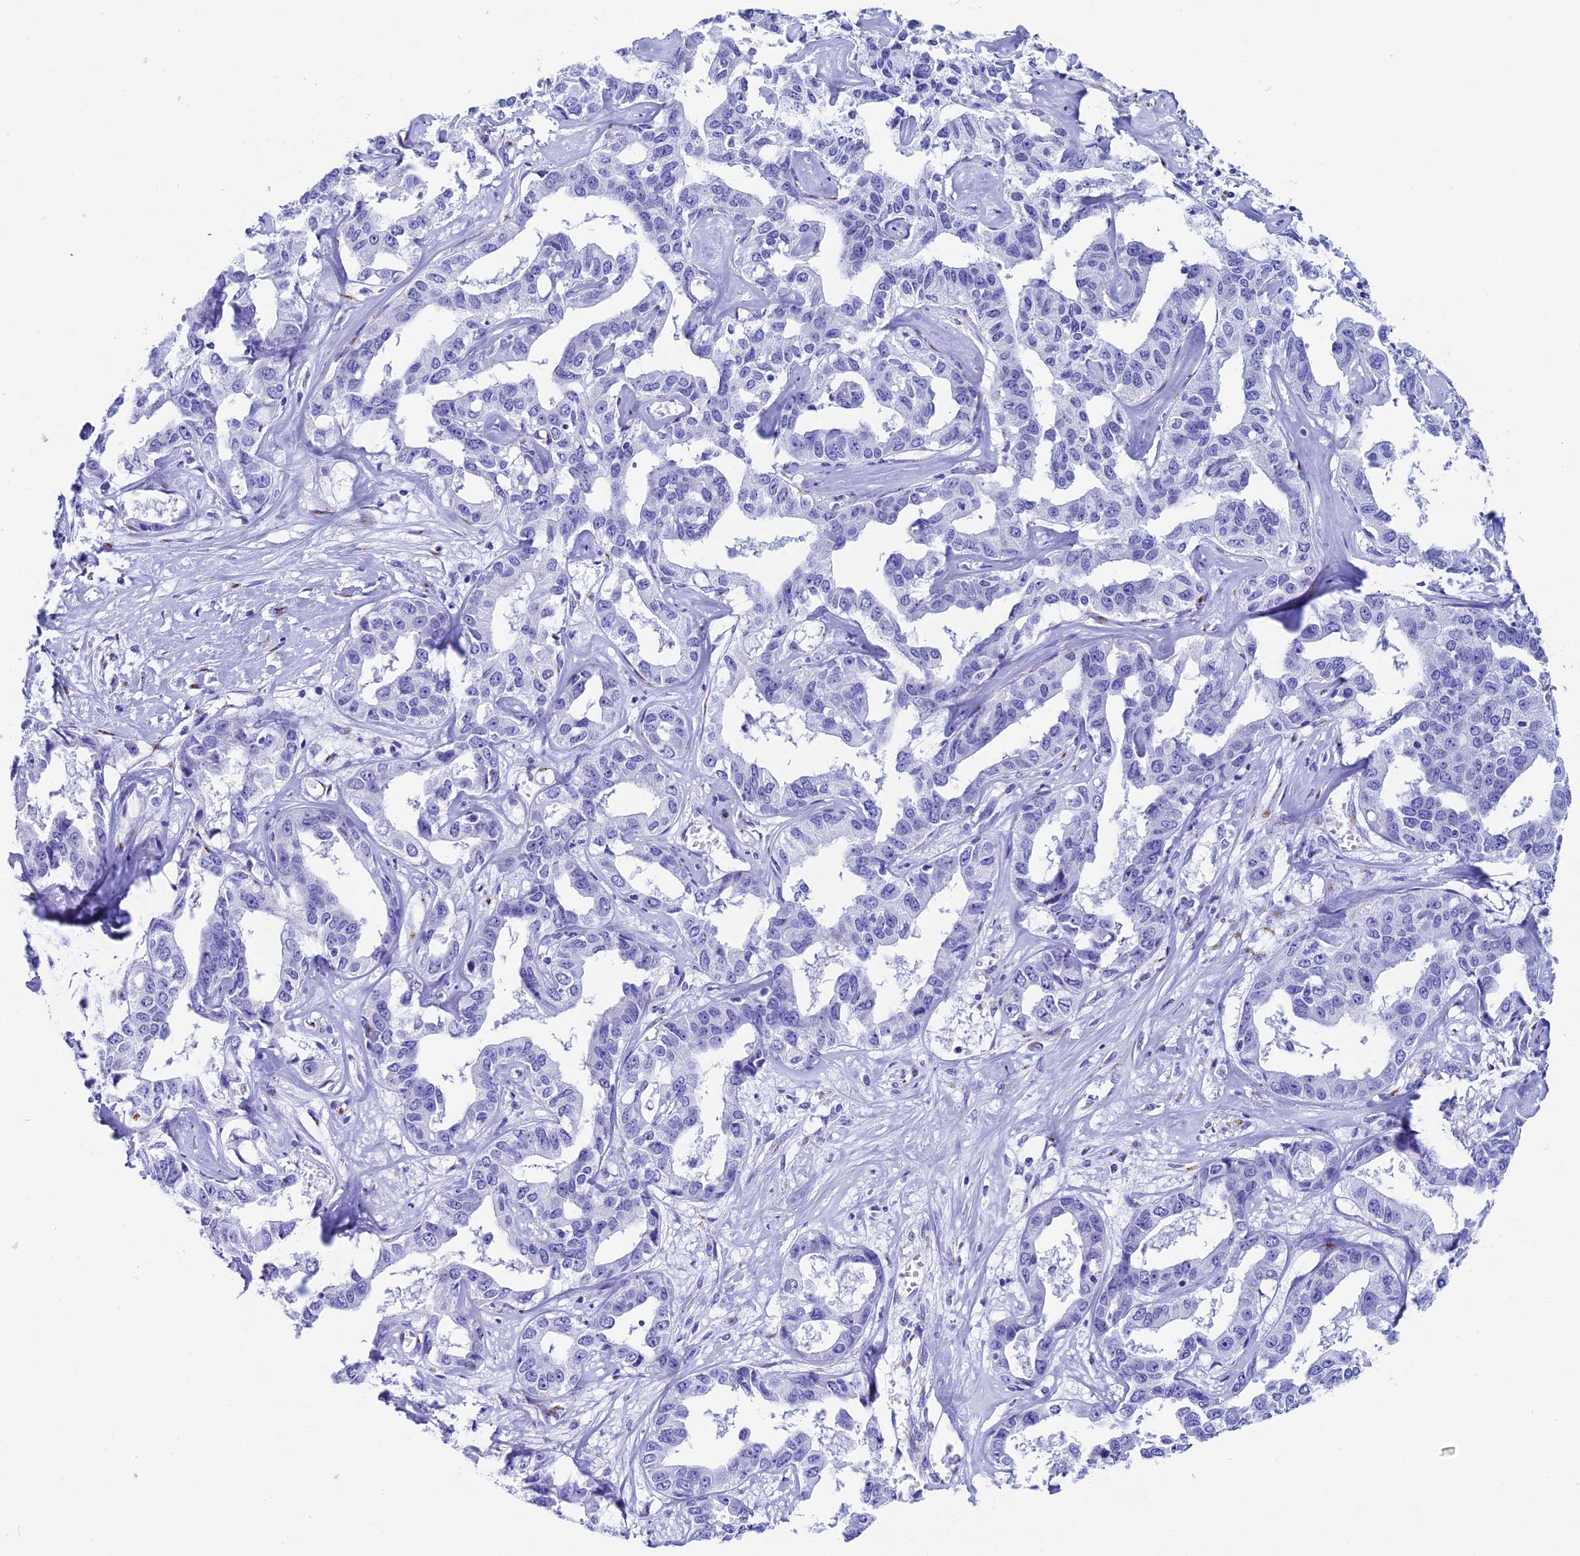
{"staining": {"intensity": "negative", "quantity": "none", "location": "none"}, "tissue": "liver cancer", "cell_type": "Tumor cells", "image_type": "cancer", "snomed": [{"axis": "morphology", "description": "Cholangiocarcinoma"}, {"axis": "topography", "description": "Liver"}], "caption": "Liver cholangiocarcinoma was stained to show a protein in brown. There is no significant positivity in tumor cells.", "gene": "AP3B2", "patient": {"sex": "male", "age": 59}}